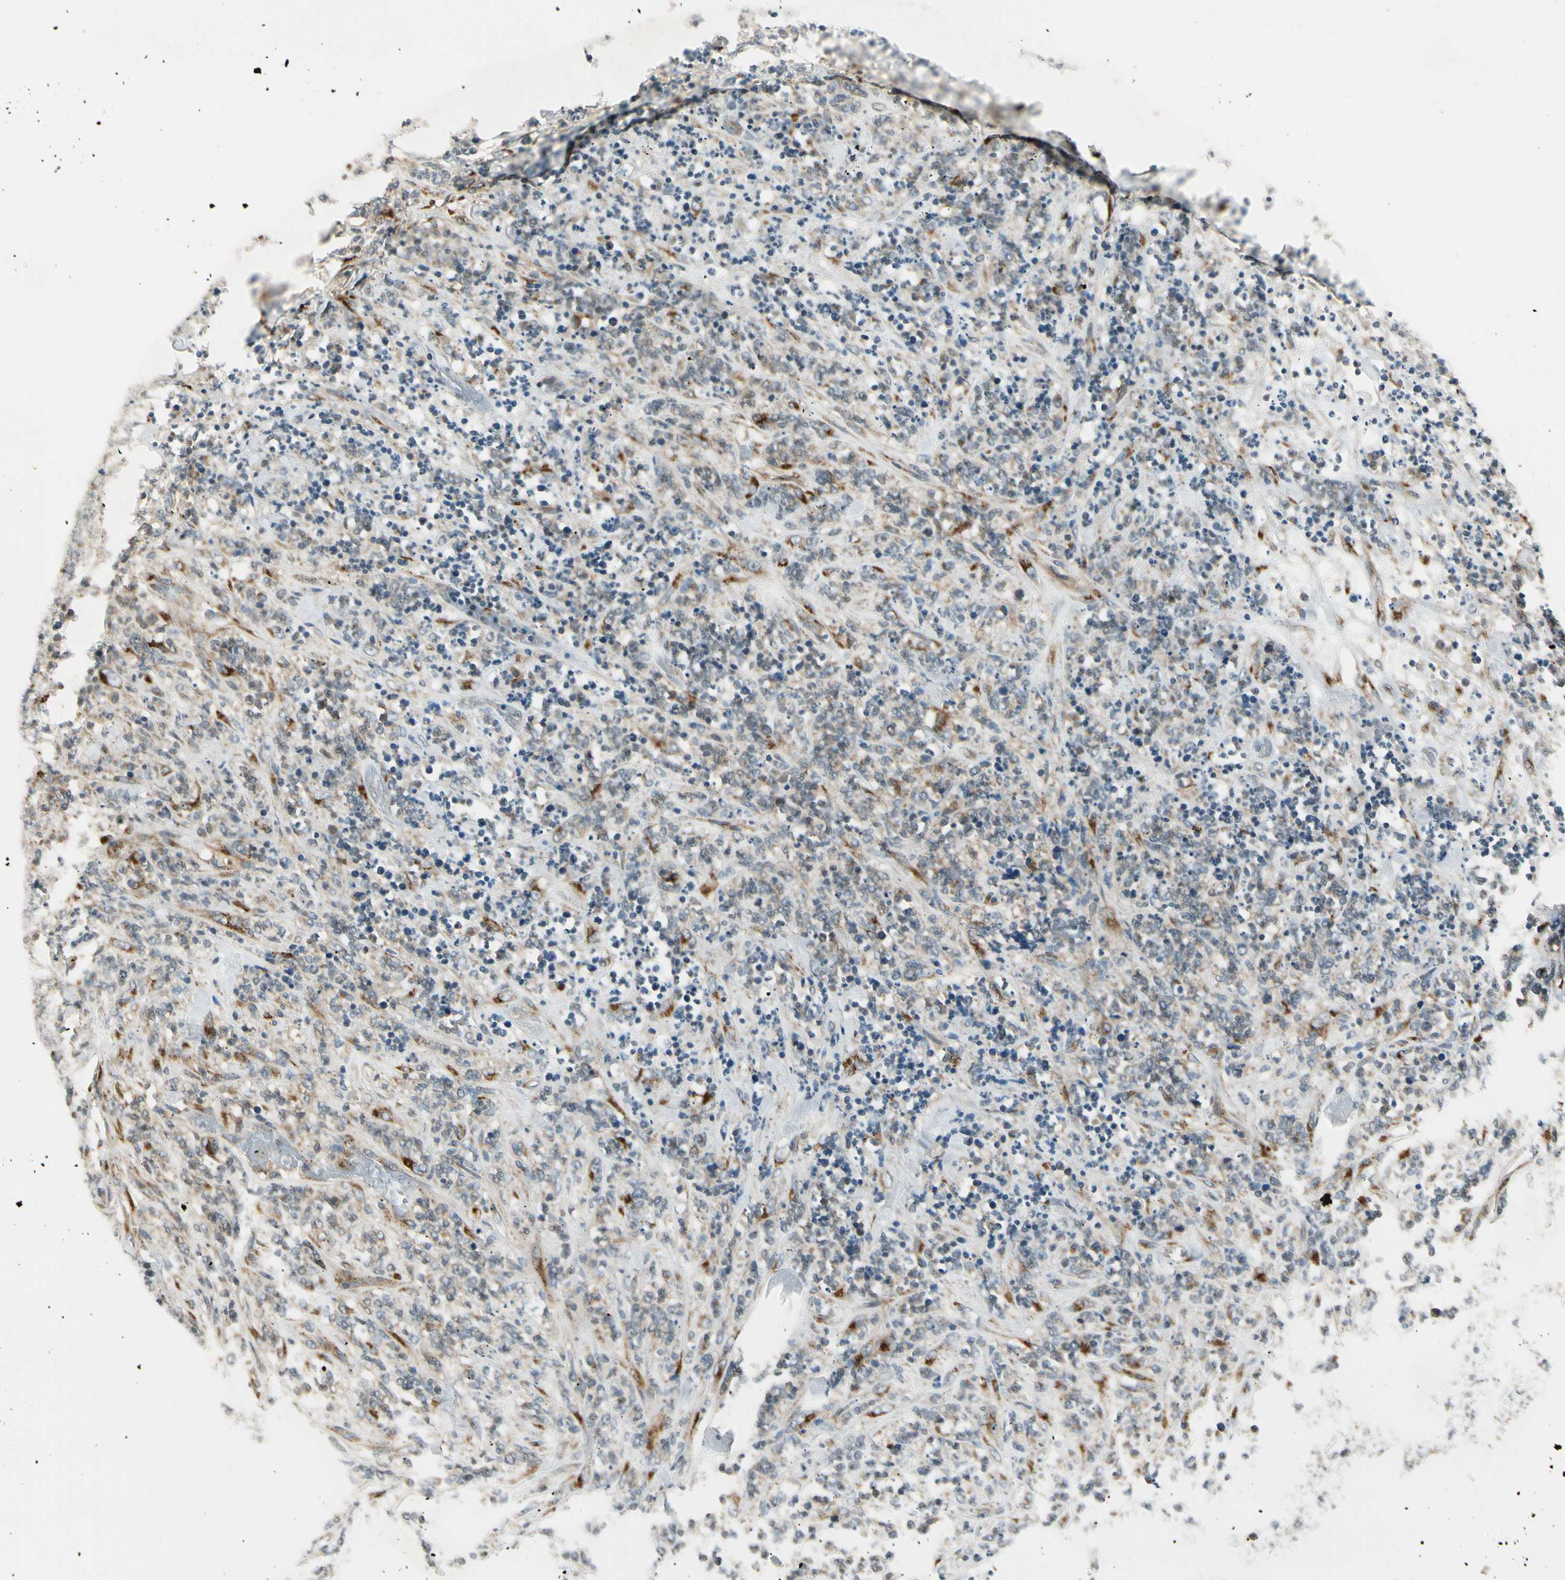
{"staining": {"intensity": "weak", "quantity": "25%-75%", "location": "cytoplasmic/membranous"}, "tissue": "lymphoma", "cell_type": "Tumor cells", "image_type": "cancer", "snomed": [{"axis": "morphology", "description": "Malignant lymphoma, non-Hodgkin's type, High grade"}, {"axis": "topography", "description": "Soft tissue"}], "caption": "An image of human high-grade malignant lymphoma, non-Hodgkin's type stained for a protein reveals weak cytoplasmic/membranous brown staining in tumor cells. (DAB = brown stain, brightfield microscopy at high magnification).", "gene": "MANSC1", "patient": {"sex": "male", "age": 18}}